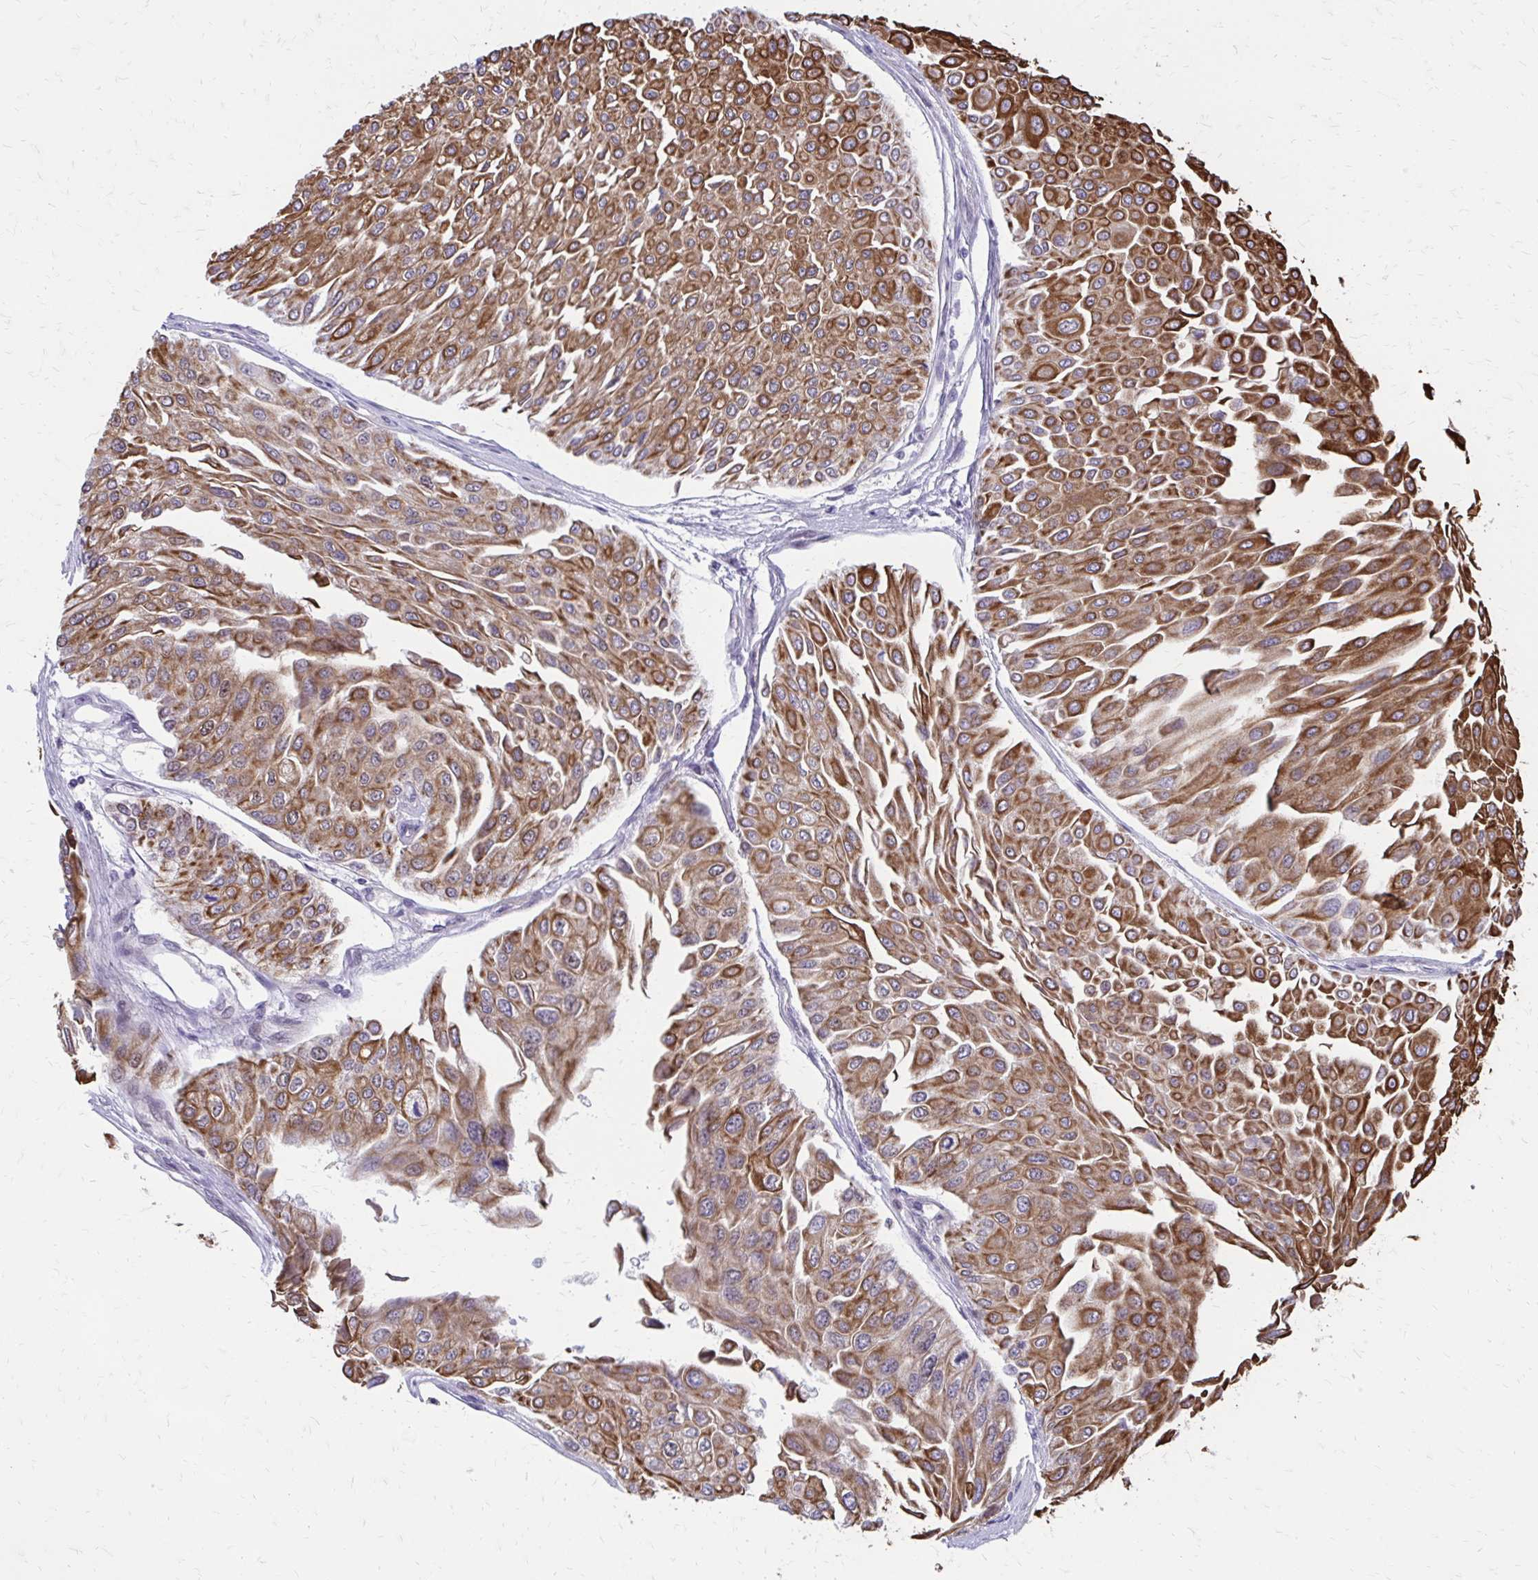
{"staining": {"intensity": "moderate", "quantity": ">75%", "location": "cytoplasmic/membranous"}, "tissue": "urothelial cancer", "cell_type": "Tumor cells", "image_type": "cancer", "snomed": [{"axis": "morphology", "description": "Urothelial carcinoma, NOS"}, {"axis": "topography", "description": "Urinary bladder"}], "caption": "Immunohistochemical staining of human transitional cell carcinoma displays medium levels of moderate cytoplasmic/membranous protein expression in about >75% of tumor cells.", "gene": "ANKRD30B", "patient": {"sex": "male", "age": 67}}